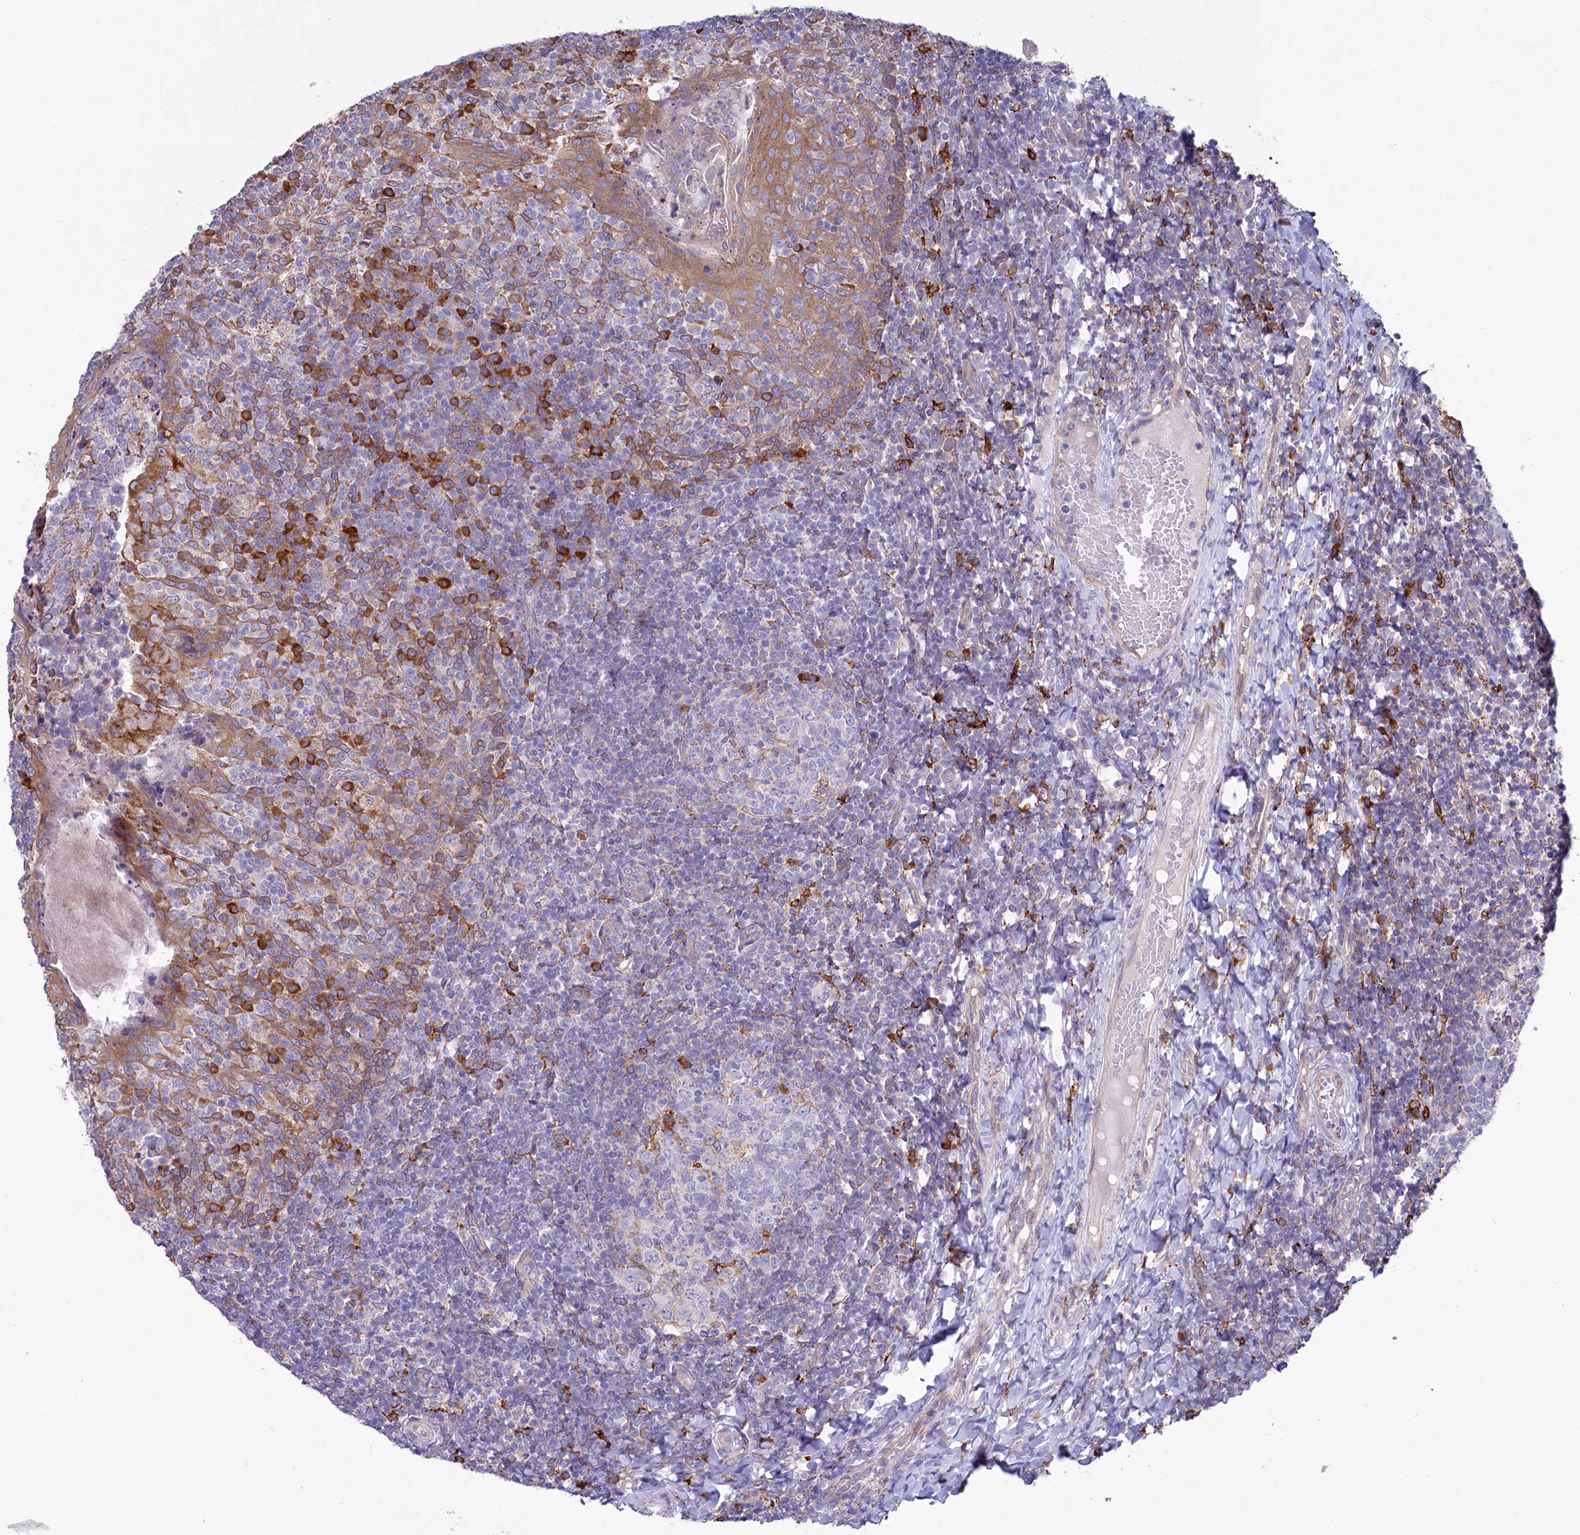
{"staining": {"intensity": "moderate", "quantity": "<25%", "location": "cytoplasmic/membranous"}, "tissue": "tonsil", "cell_type": "Germinal center cells", "image_type": "normal", "snomed": [{"axis": "morphology", "description": "Normal tissue, NOS"}, {"axis": "topography", "description": "Tonsil"}], "caption": "Tonsil stained with DAB immunohistochemistry (IHC) displays low levels of moderate cytoplasmic/membranous expression in about <25% of germinal center cells. The protein is shown in brown color, while the nuclei are stained blue.", "gene": "CHID1", "patient": {"sex": "female", "age": 19}}